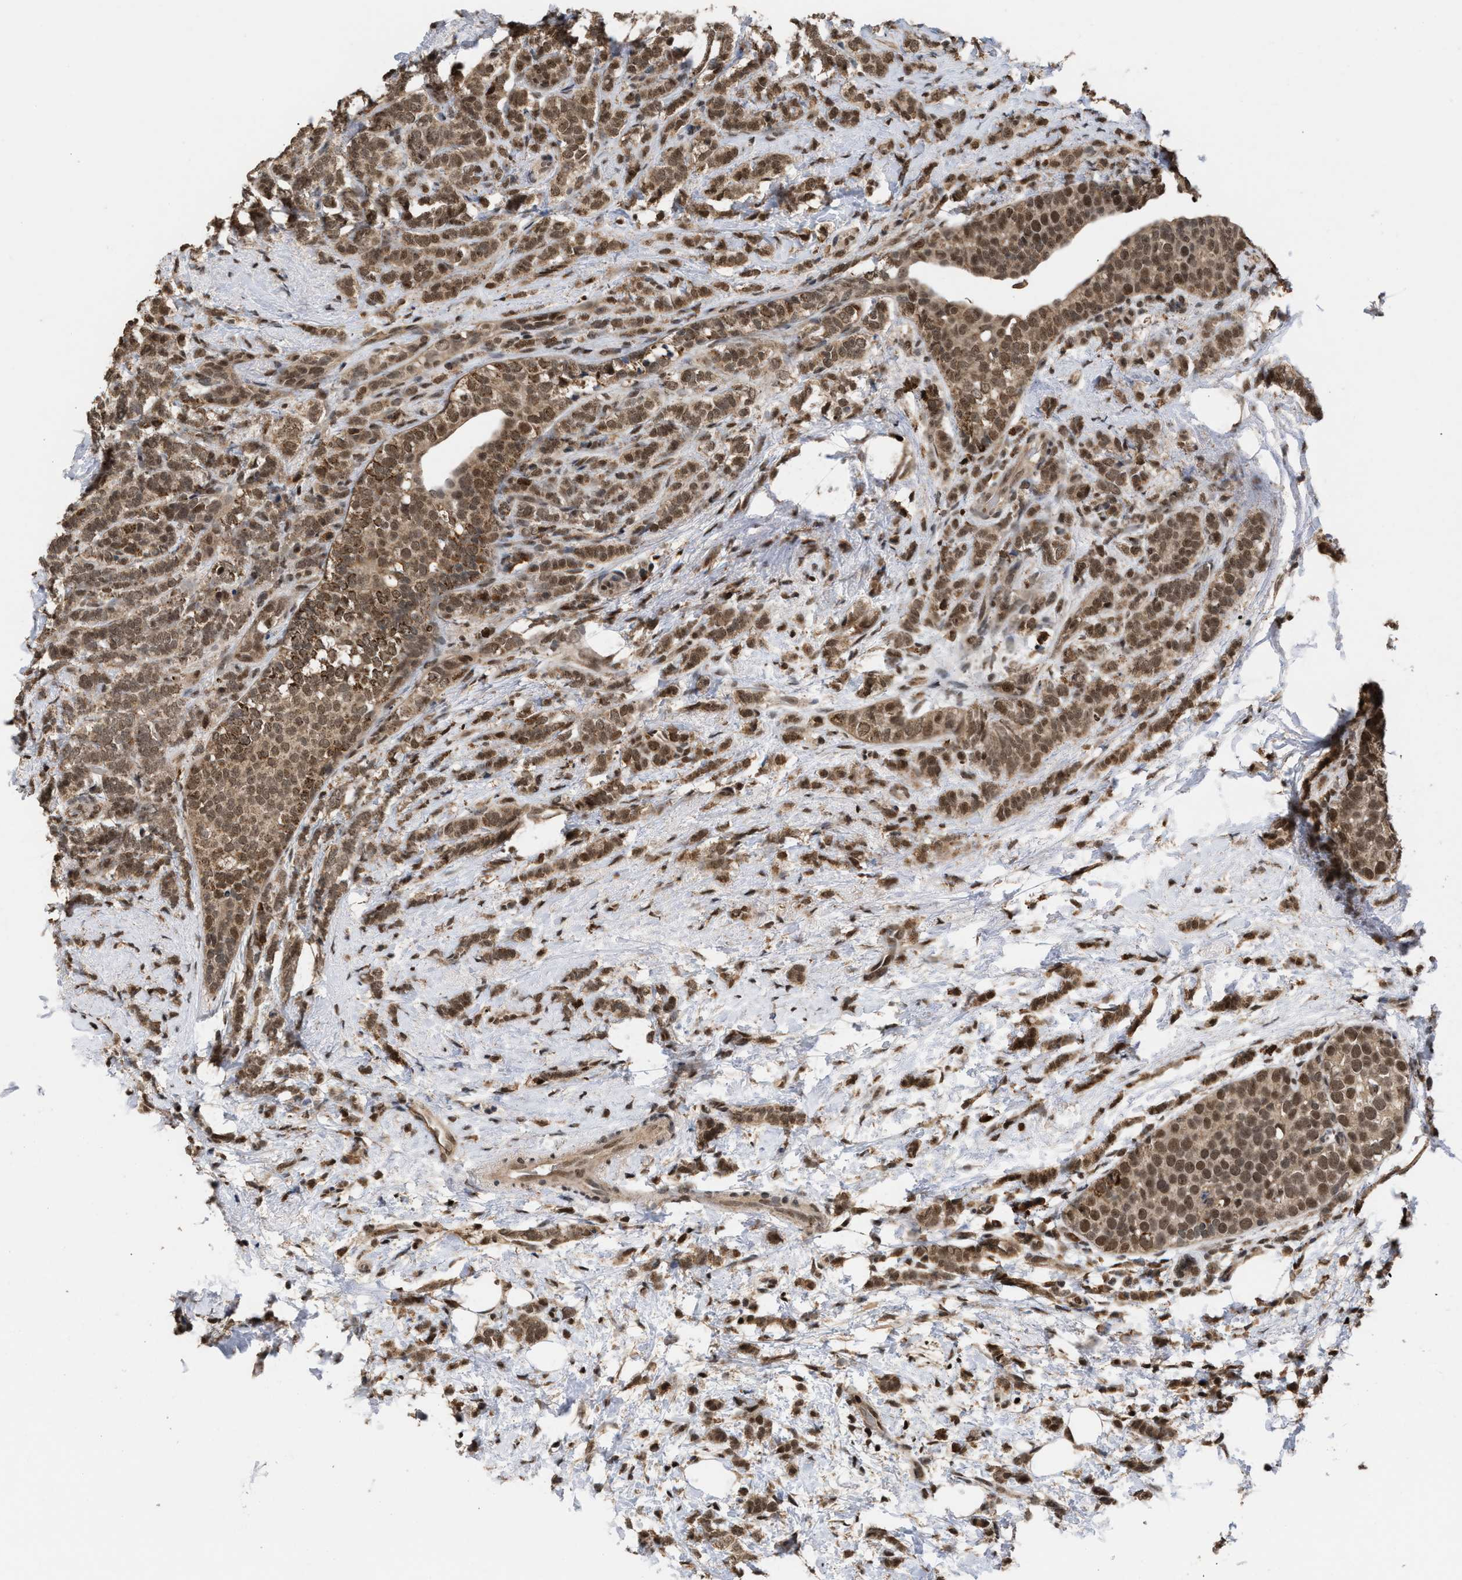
{"staining": {"intensity": "moderate", "quantity": ">75%", "location": "cytoplasmic/membranous,nuclear"}, "tissue": "breast cancer", "cell_type": "Tumor cells", "image_type": "cancer", "snomed": [{"axis": "morphology", "description": "Lobular carcinoma"}, {"axis": "topography", "description": "Breast"}], "caption": "Immunohistochemistry (IHC) (DAB) staining of breast lobular carcinoma displays moderate cytoplasmic/membranous and nuclear protein expression in approximately >75% of tumor cells.", "gene": "C9orf78", "patient": {"sex": "female", "age": 50}}